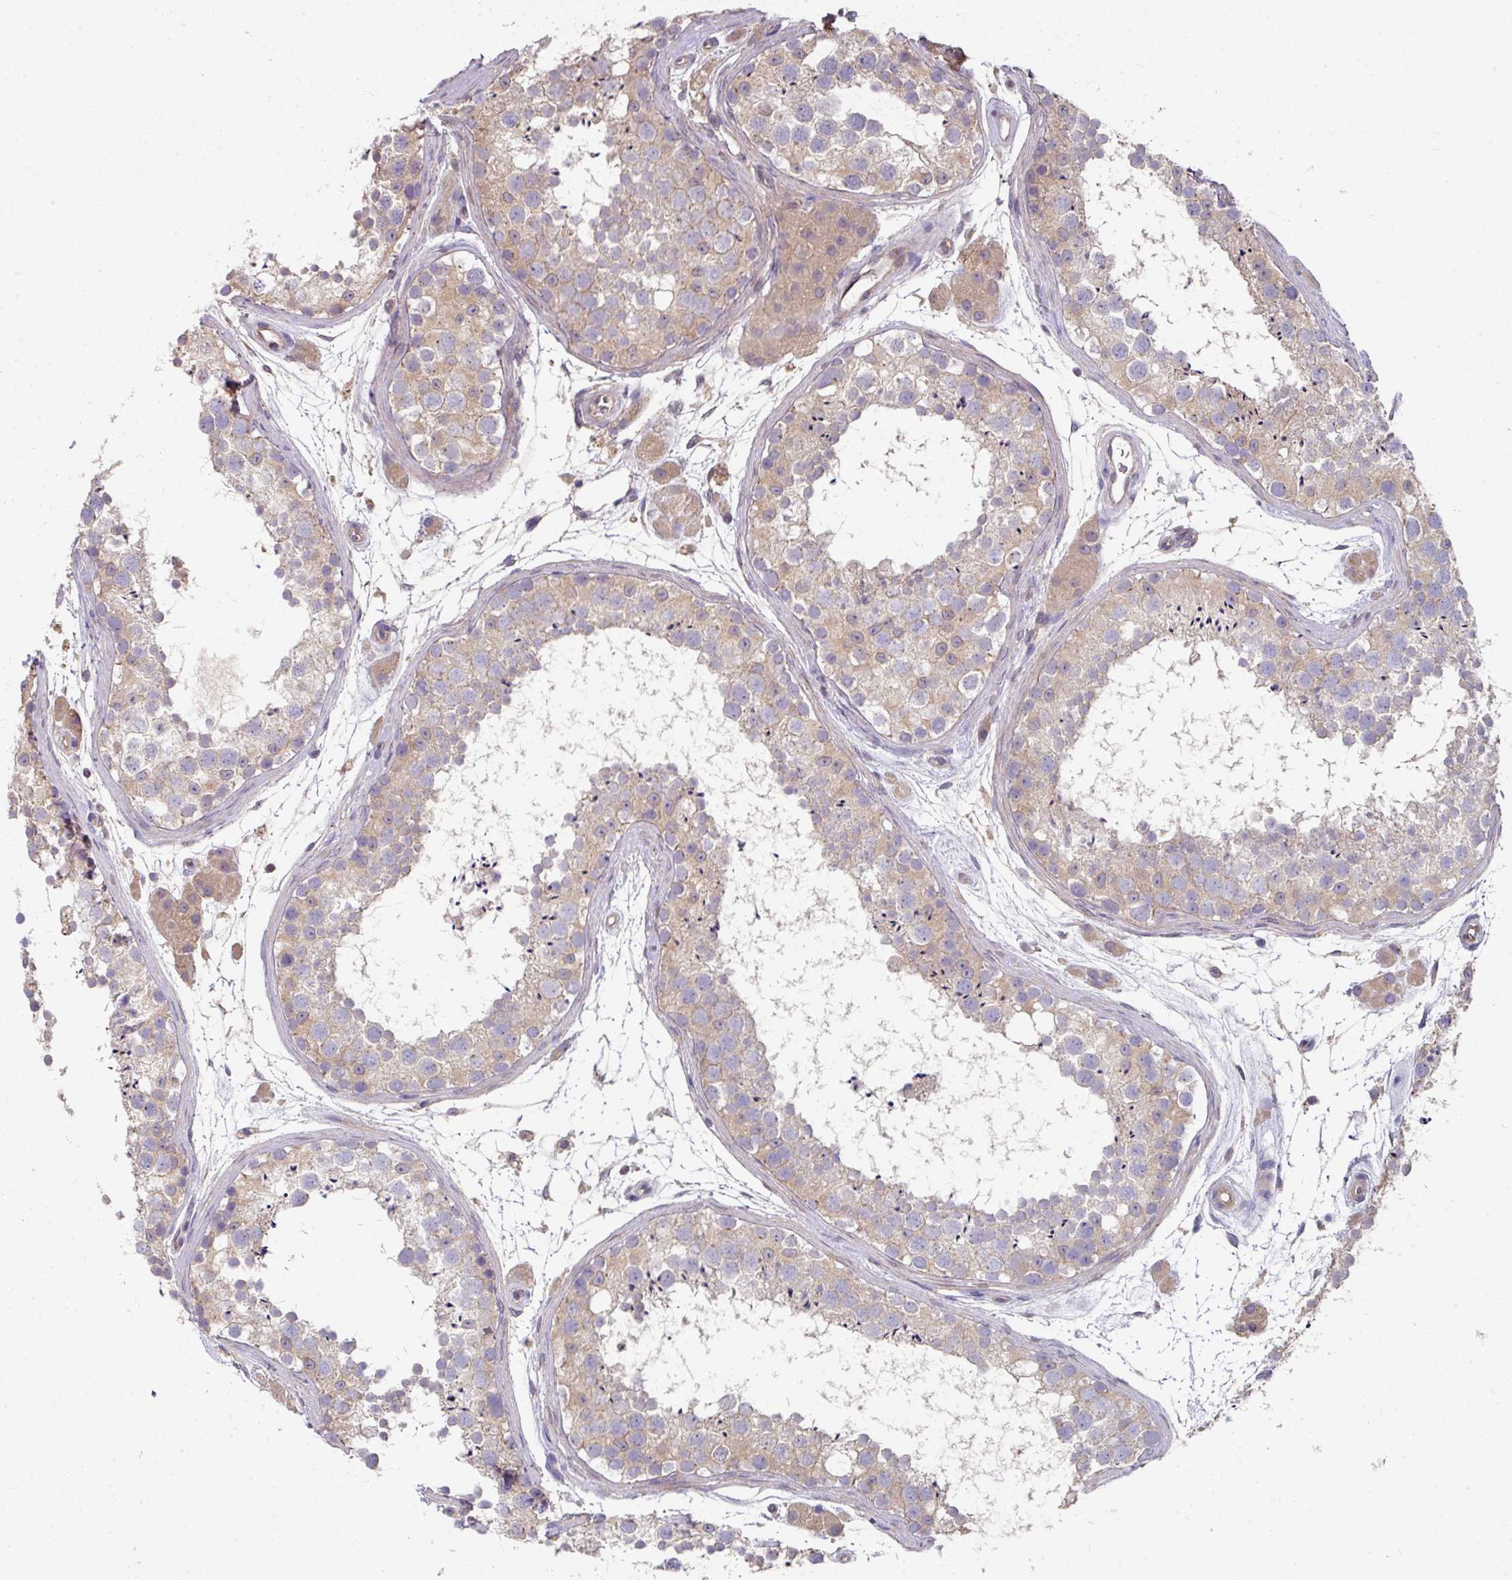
{"staining": {"intensity": "weak", "quantity": "25%-75%", "location": "cytoplasmic/membranous"}, "tissue": "testis", "cell_type": "Cells in seminiferous ducts", "image_type": "normal", "snomed": [{"axis": "morphology", "description": "Normal tissue, NOS"}, {"axis": "topography", "description": "Testis"}], "caption": "Cells in seminiferous ducts demonstrate low levels of weak cytoplasmic/membranous positivity in about 25%-75% of cells in normal human testis.", "gene": "C4orf48", "patient": {"sex": "male", "age": 41}}